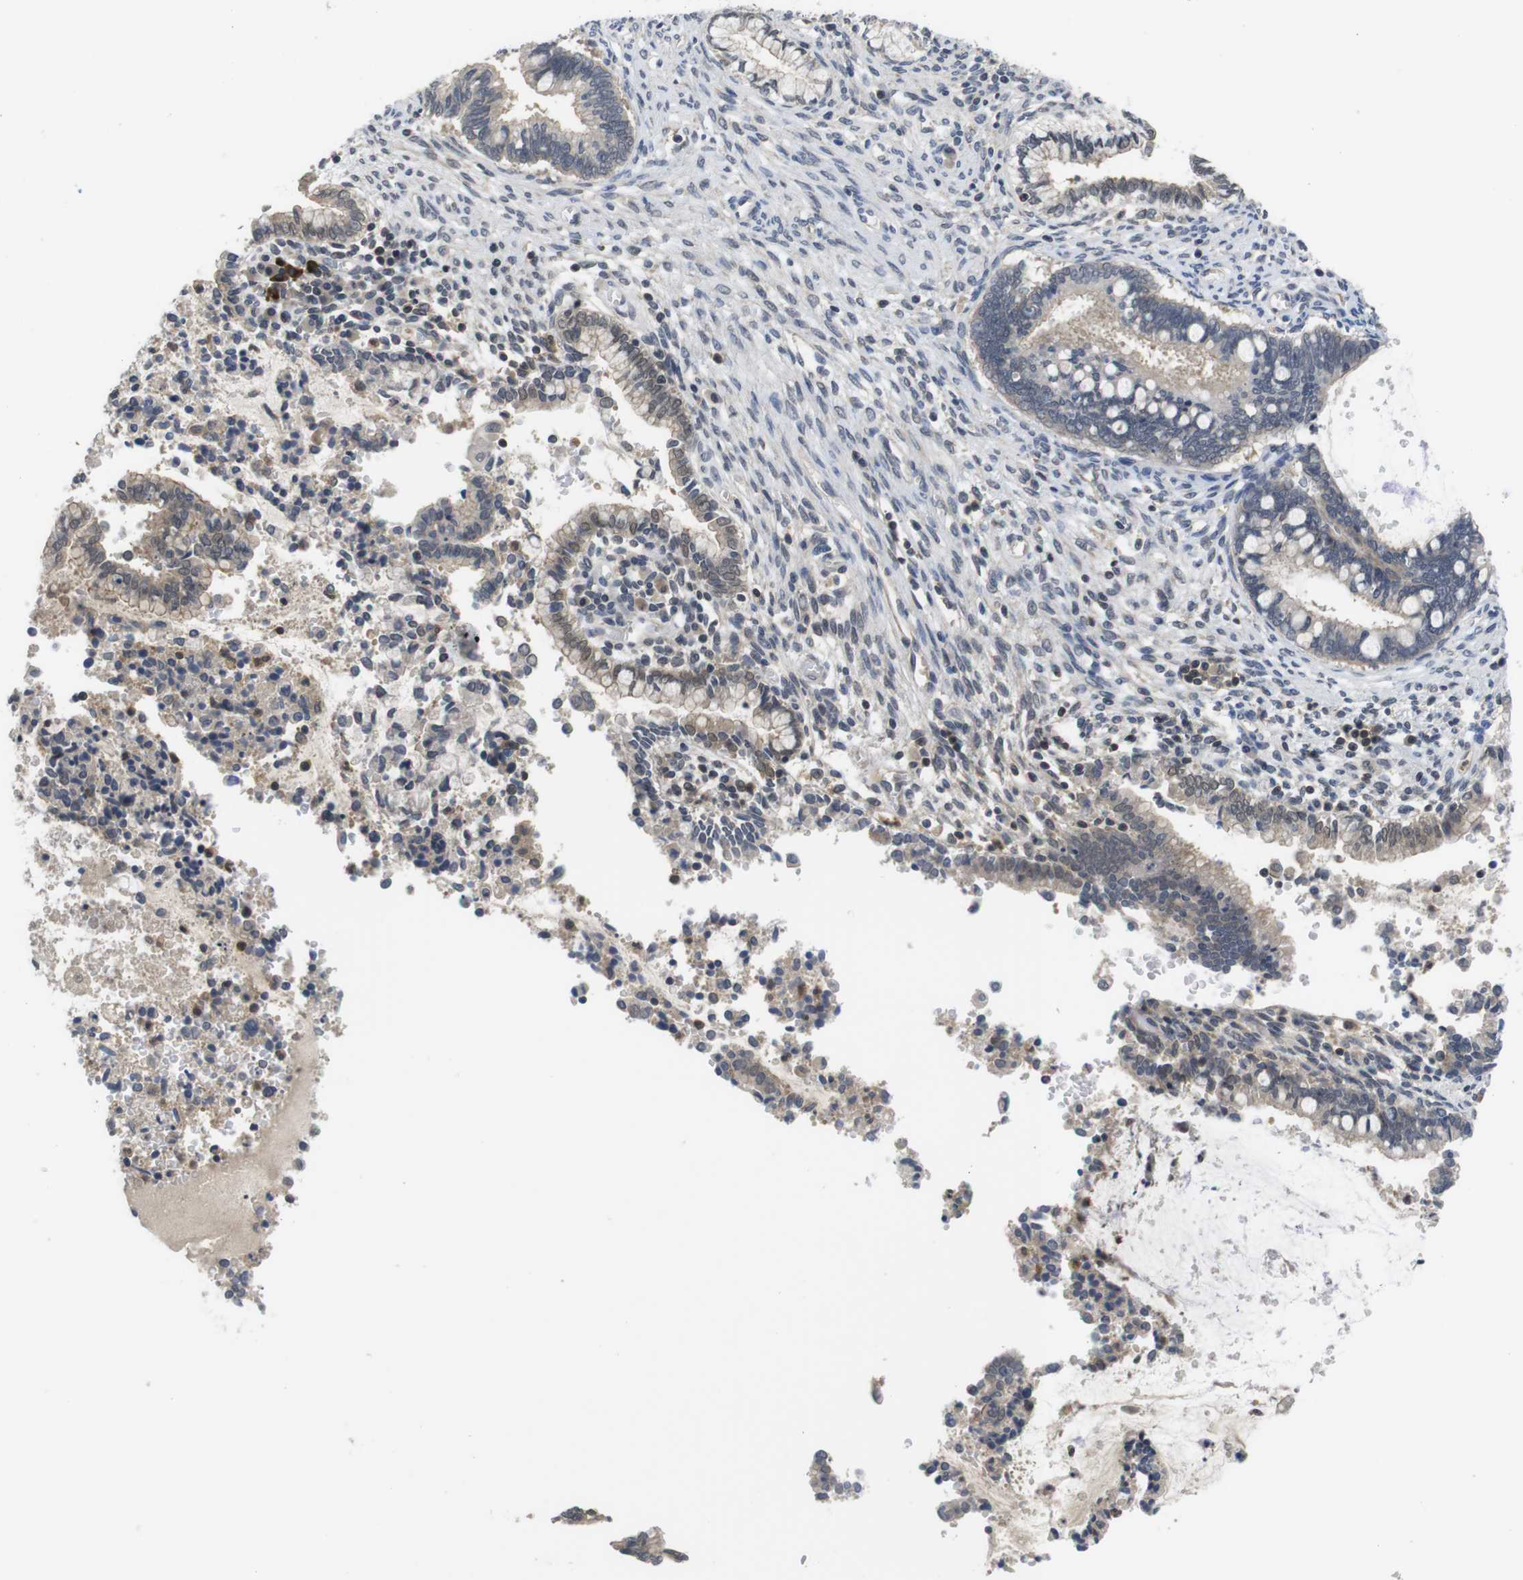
{"staining": {"intensity": "moderate", "quantity": ">75%", "location": "cytoplasmic/membranous,nuclear"}, "tissue": "cervical cancer", "cell_type": "Tumor cells", "image_type": "cancer", "snomed": [{"axis": "morphology", "description": "Adenocarcinoma, NOS"}, {"axis": "topography", "description": "Cervix"}], "caption": "Tumor cells display medium levels of moderate cytoplasmic/membranous and nuclear expression in approximately >75% of cells in human cervical adenocarcinoma. The protein of interest is shown in brown color, while the nuclei are stained blue.", "gene": "FADD", "patient": {"sex": "female", "age": 44}}